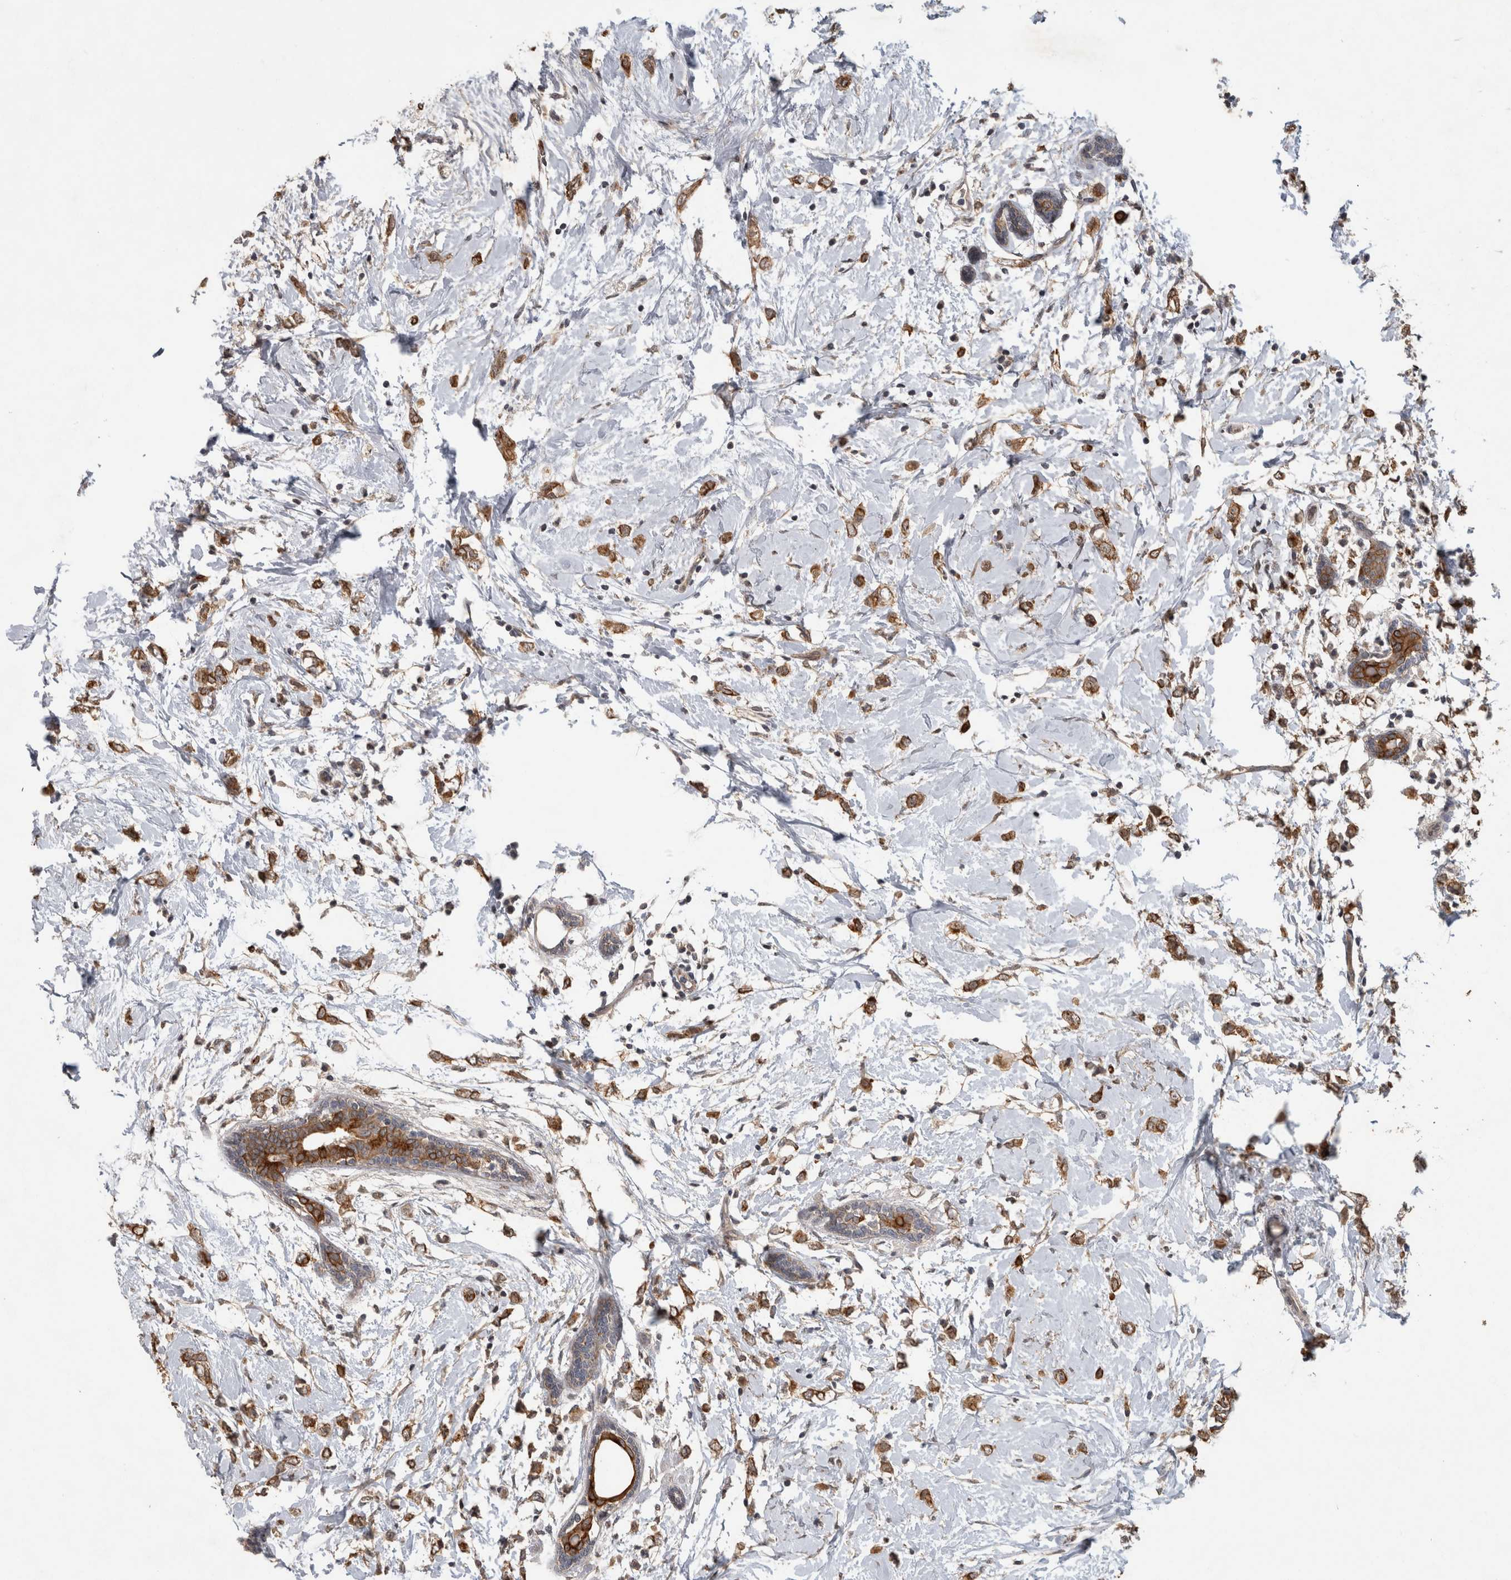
{"staining": {"intensity": "moderate", "quantity": ">75%", "location": "cytoplasmic/membranous"}, "tissue": "breast cancer", "cell_type": "Tumor cells", "image_type": "cancer", "snomed": [{"axis": "morphology", "description": "Normal tissue, NOS"}, {"axis": "morphology", "description": "Lobular carcinoma"}, {"axis": "topography", "description": "Breast"}], "caption": "Lobular carcinoma (breast) tissue exhibits moderate cytoplasmic/membranous expression in approximately >75% of tumor cells", "gene": "RHPN1", "patient": {"sex": "female", "age": 47}}